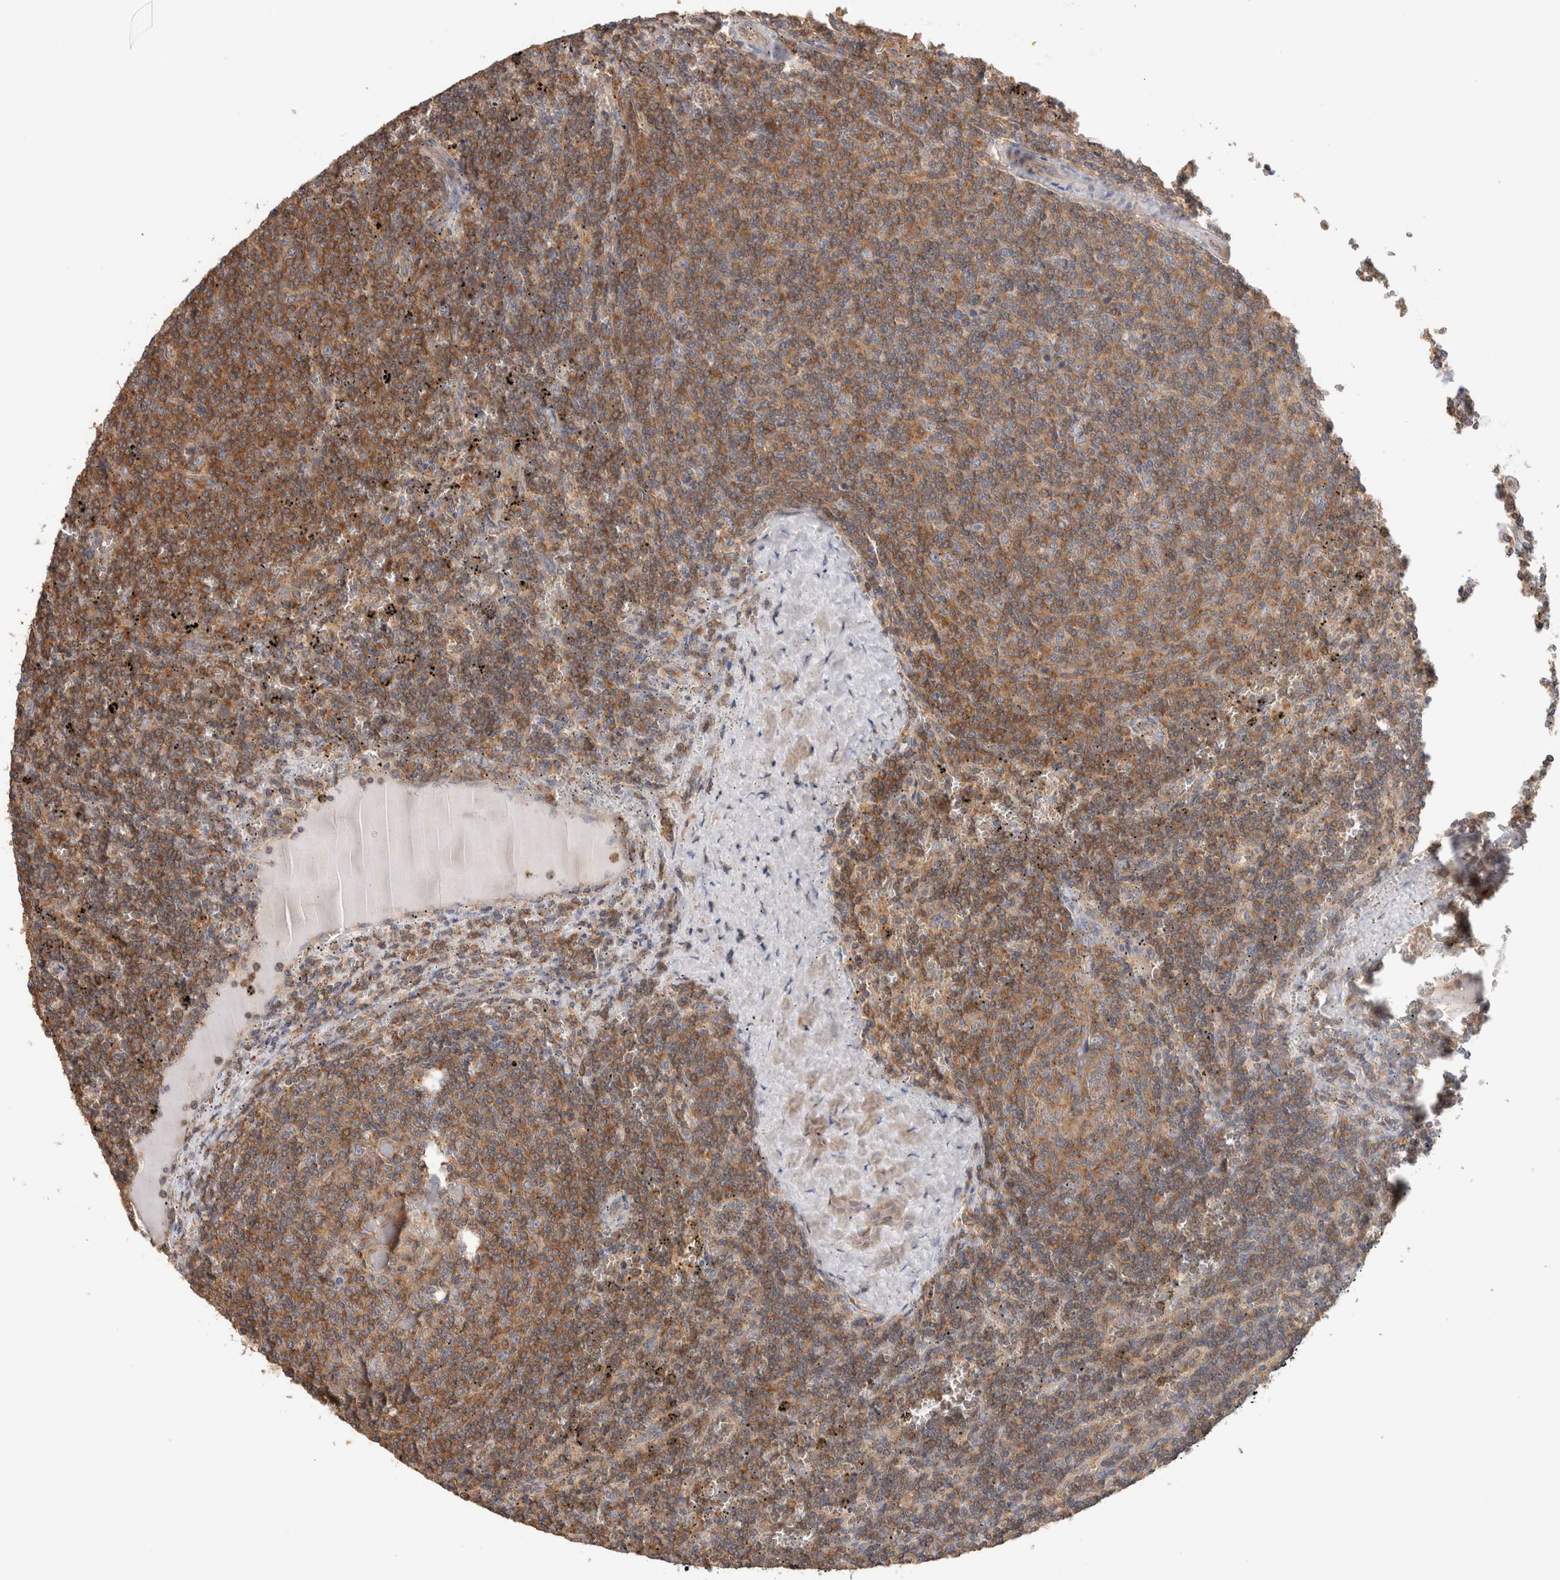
{"staining": {"intensity": "moderate", "quantity": ">75%", "location": "cytoplasmic/membranous"}, "tissue": "lymphoma", "cell_type": "Tumor cells", "image_type": "cancer", "snomed": [{"axis": "morphology", "description": "Malignant lymphoma, non-Hodgkin's type, Low grade"}, {"axis": "topography", "description": "Spleen"}], "caption": "Approximately >75% of tumor cells in human lymphoma demonstrate moderate cytoplasmic/membranous protein expression as visualized by brown immunohistochemical staining.", "gene": "CFAP418", "patient": {"sex": "female", "age": 50}}